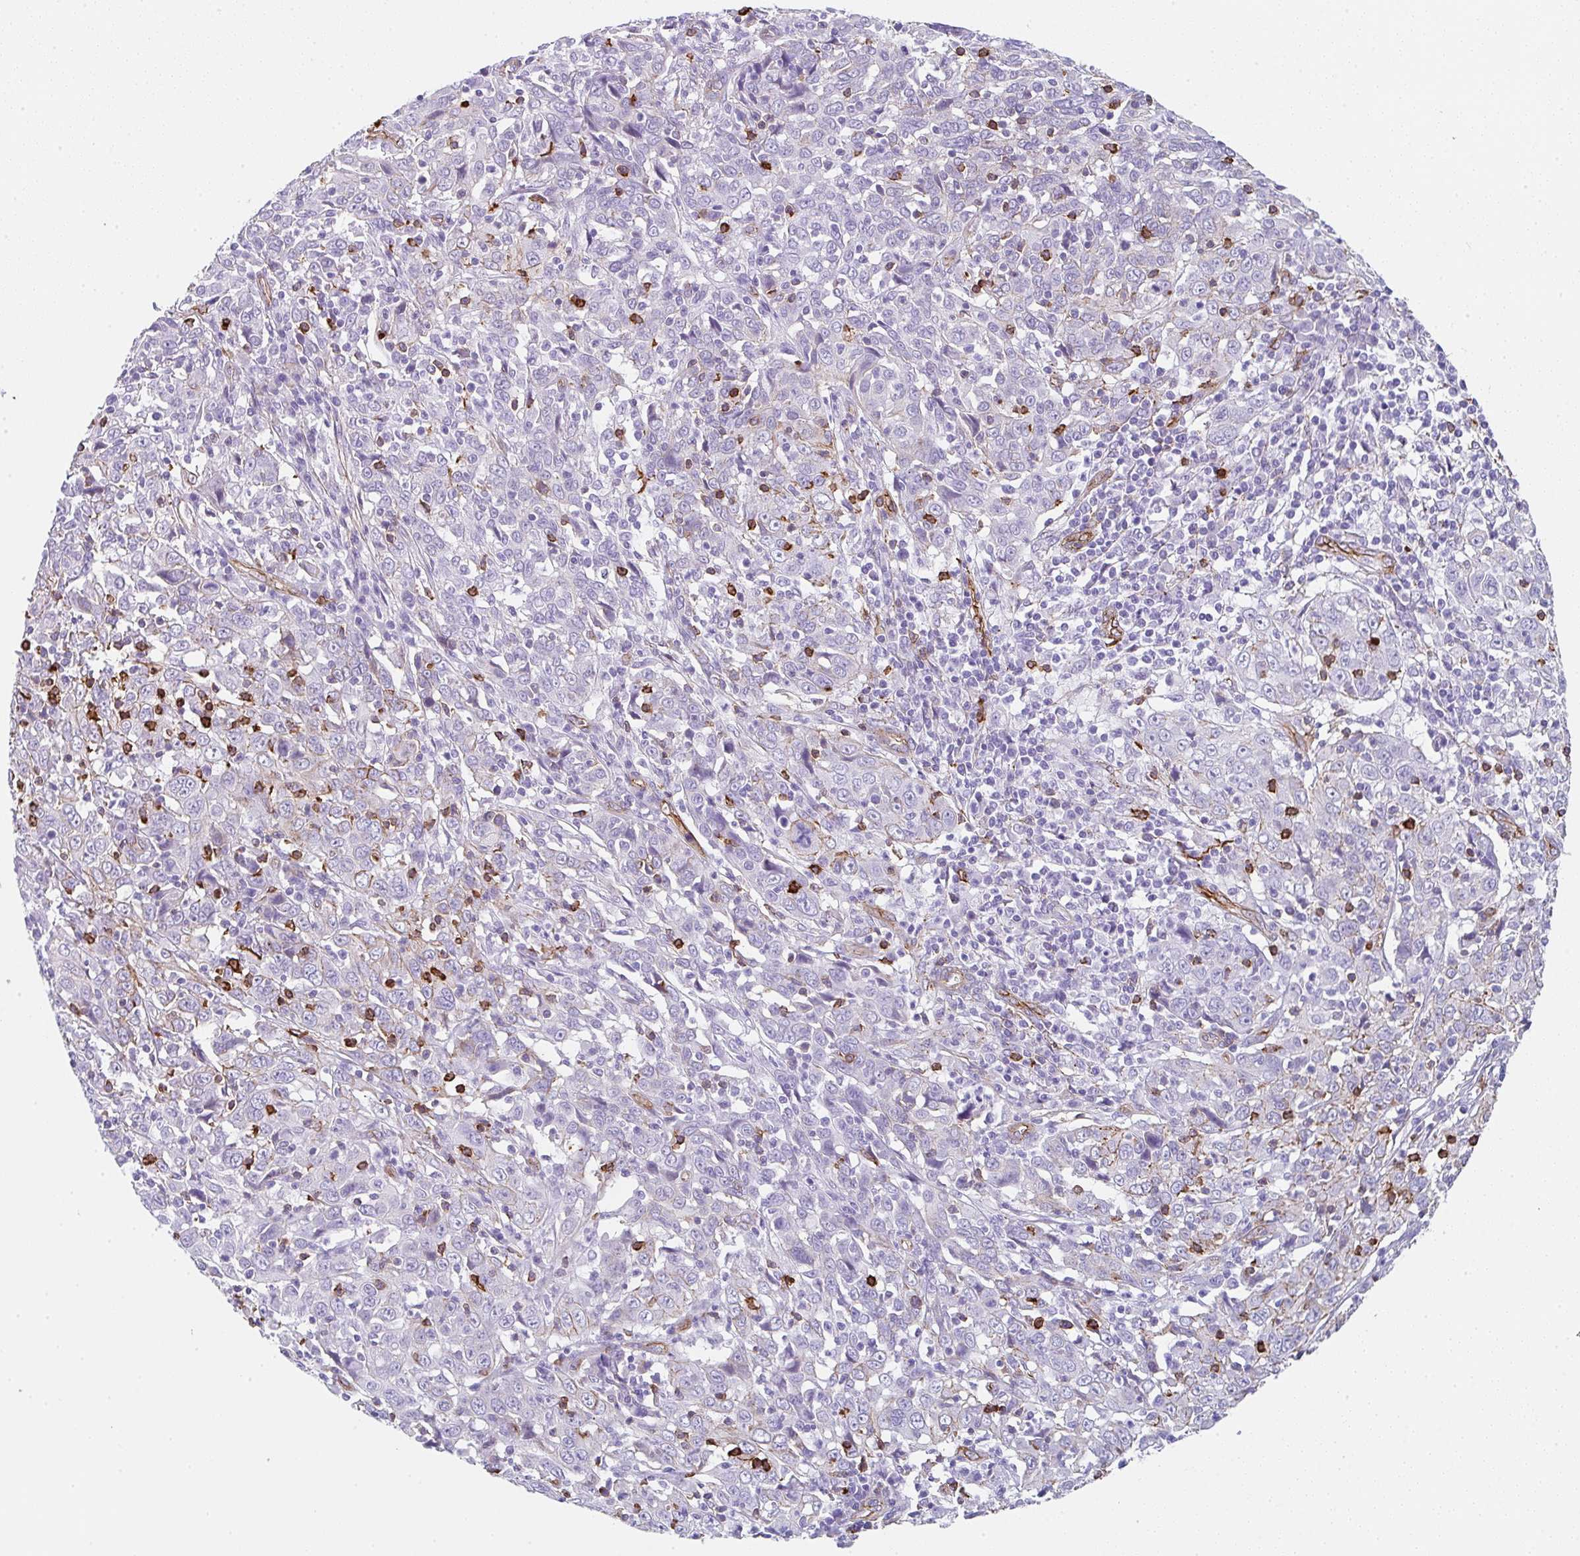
{"staining": {"intensity": "negative", "quantity": "none", "location": "none"}, "tissue": "cervical cancer", "cell_type": "Tumor cells", "image_type": "cancer", "snomed": [{"axis": "morphology", "description": "Squamous cell carcinoma, NOS"}, {"axis": "topography", "description": "Cervix"}], "caption": "The photomicrograph displays no staining of tumor cells in cervical cancer (squamous cell carcinoma). The staining was performed using DAB to visualize the protein expression in brown, while the nuclei were stained in blue with hematoxylin (Magnification: 20x).", "gene": "DBN1", "patient": {"sex": "female", "age": 46}}